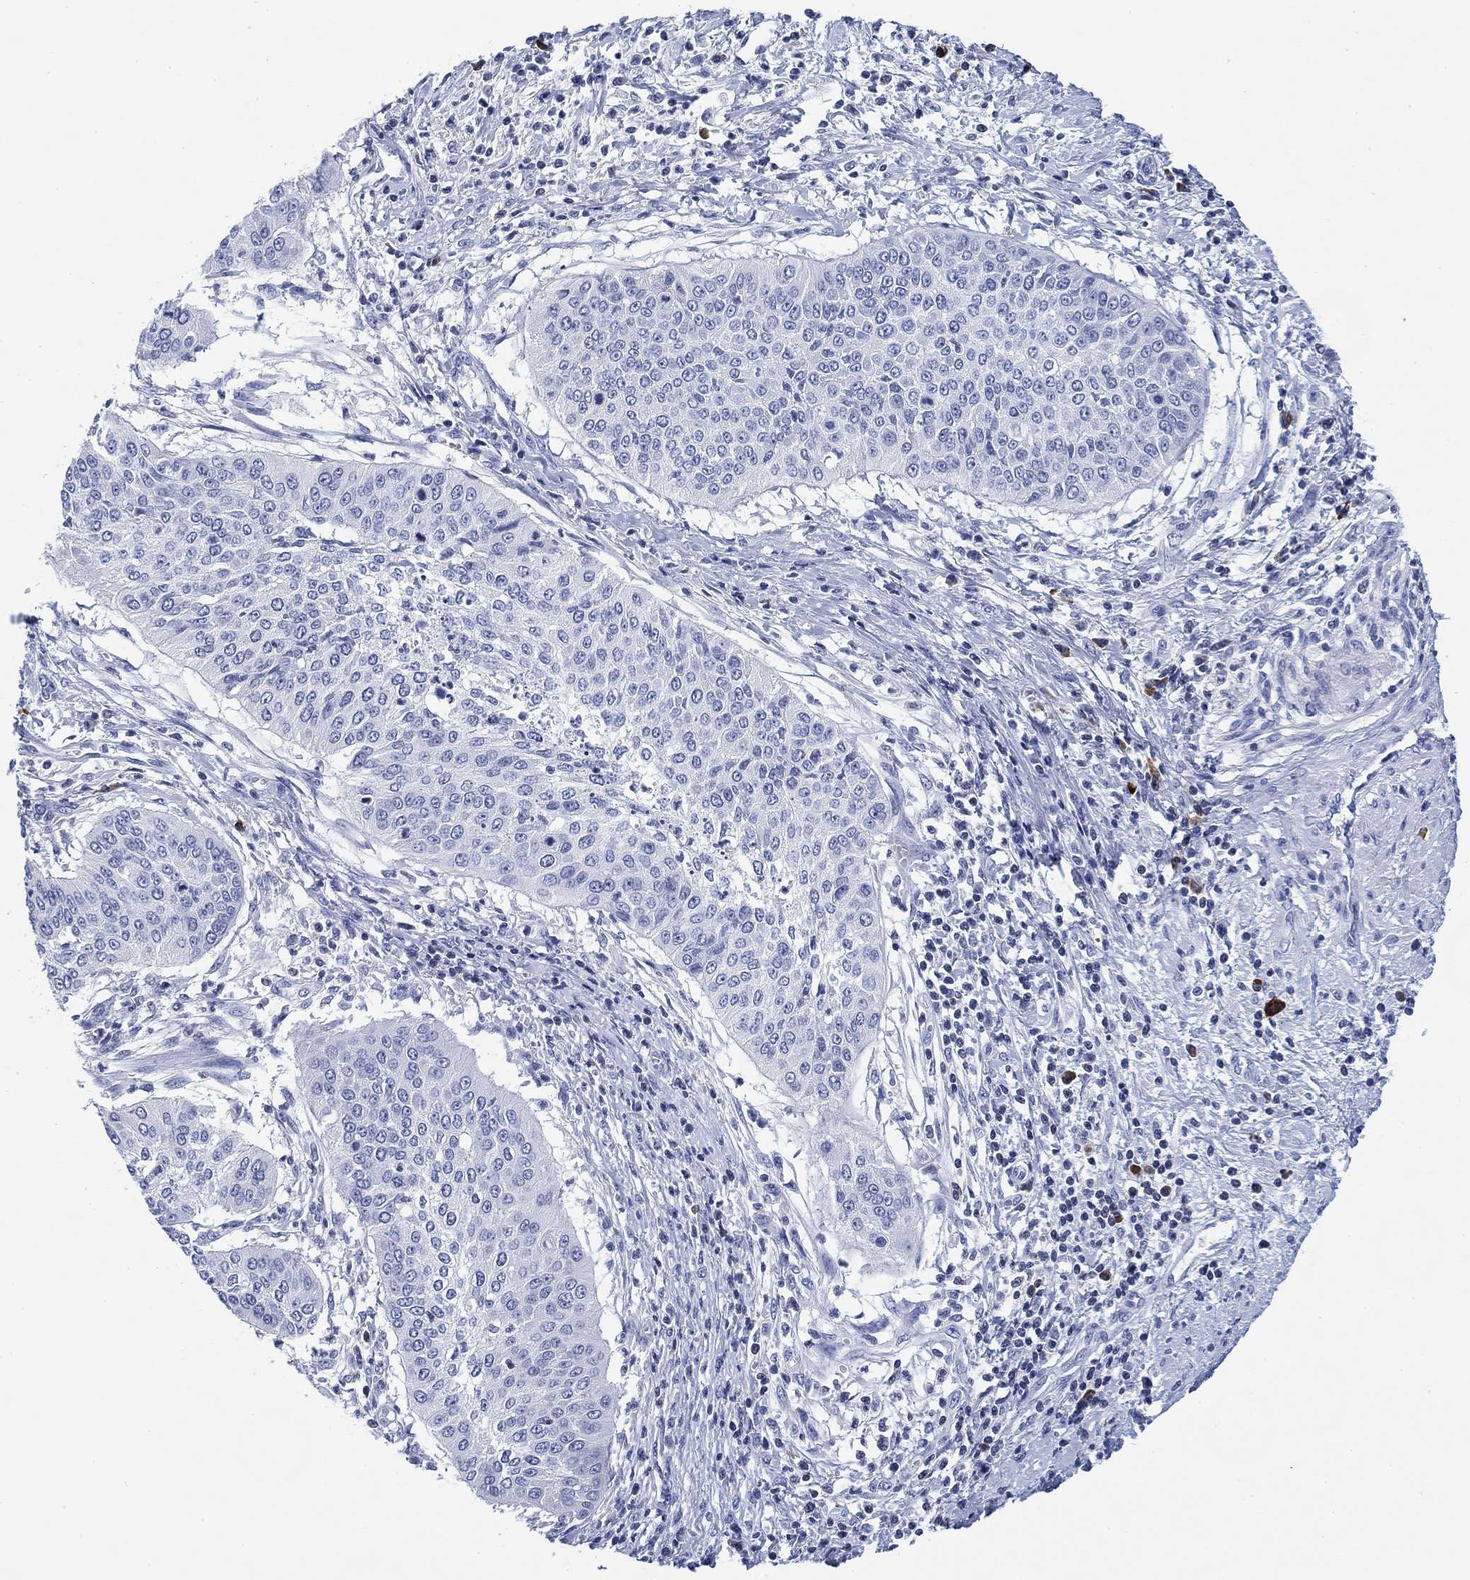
{"staining": {"intensity": "negative", "quantity": "none", "location": "none"}, "tissue": "cervical cancer", "cell_type": "Tumor cells", "image_type": "cancer", "snomed": [{"axis": "morphology", "description": "Normal tissue, NOS"}, {"axis": "morphology", "description": "Squamous cell carcinoma, NOS"}, {"axis": "topography", "description": "Cervix"}], "caption": "Photomicrograph shows no significant protein staining in tumor cells of squamous cell carcinoma (cervical).", "gene": "FYB1", "patient": {"sex": "female", "age": 39}}